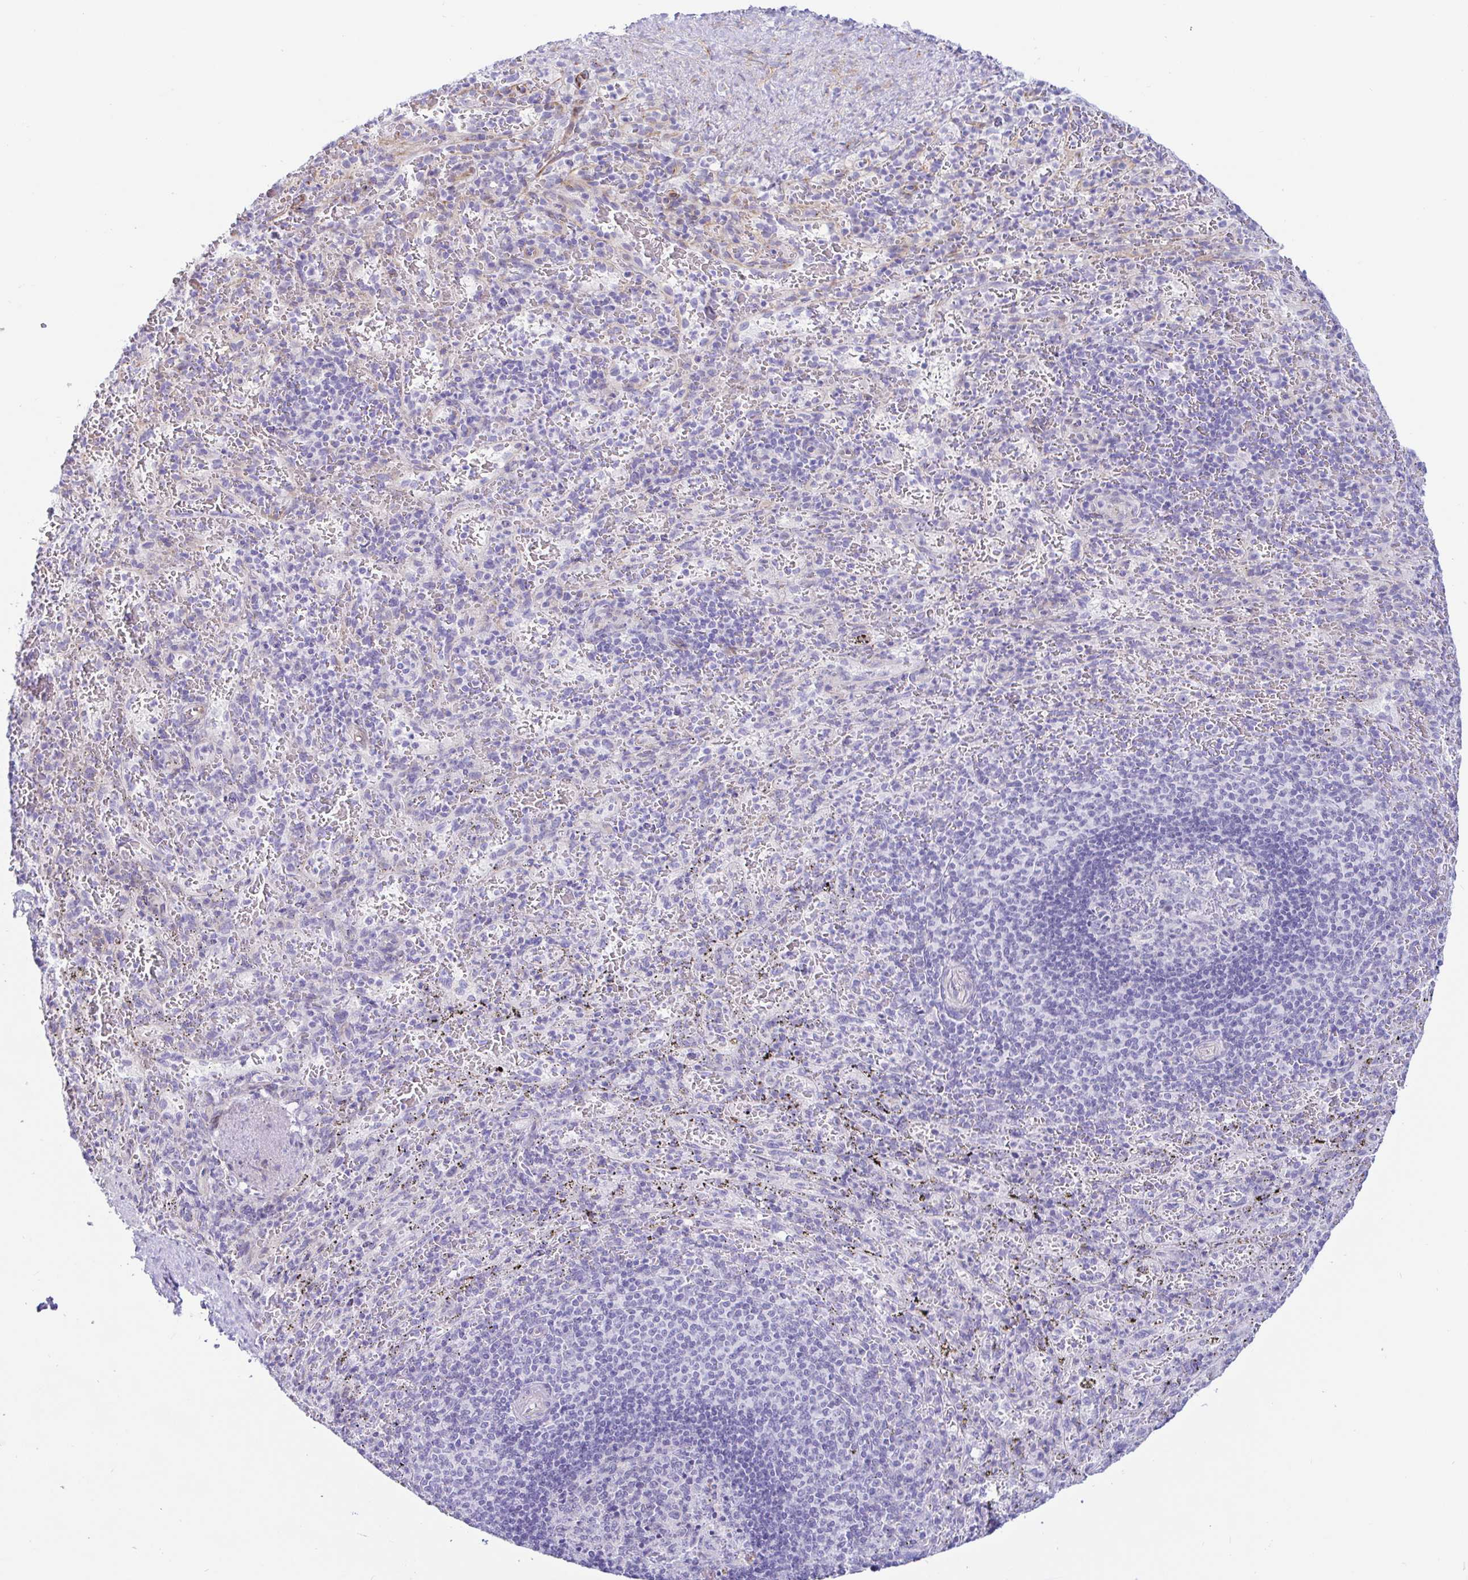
{"staining": {"intensity": "negative", "quantity": "none", "location": "none"}, "tissue": "spleen", "cell_type": "Cells in red pulp", "image_type": "normal", "snomed": [{"axis": "morphology", "description": "Normal tissue, NOS"}, {"axis": "topography", "description": "Spleen"}], "caption": "Immunohistochemical staining of unremarkable human spleen displays no significant positivity in cells in red pulp. (Brightfield microscopy of DAB immunohistochemistry at high magnification).", "gene": "PINLYP", "patient": {"sex": "male", "age": 57}}